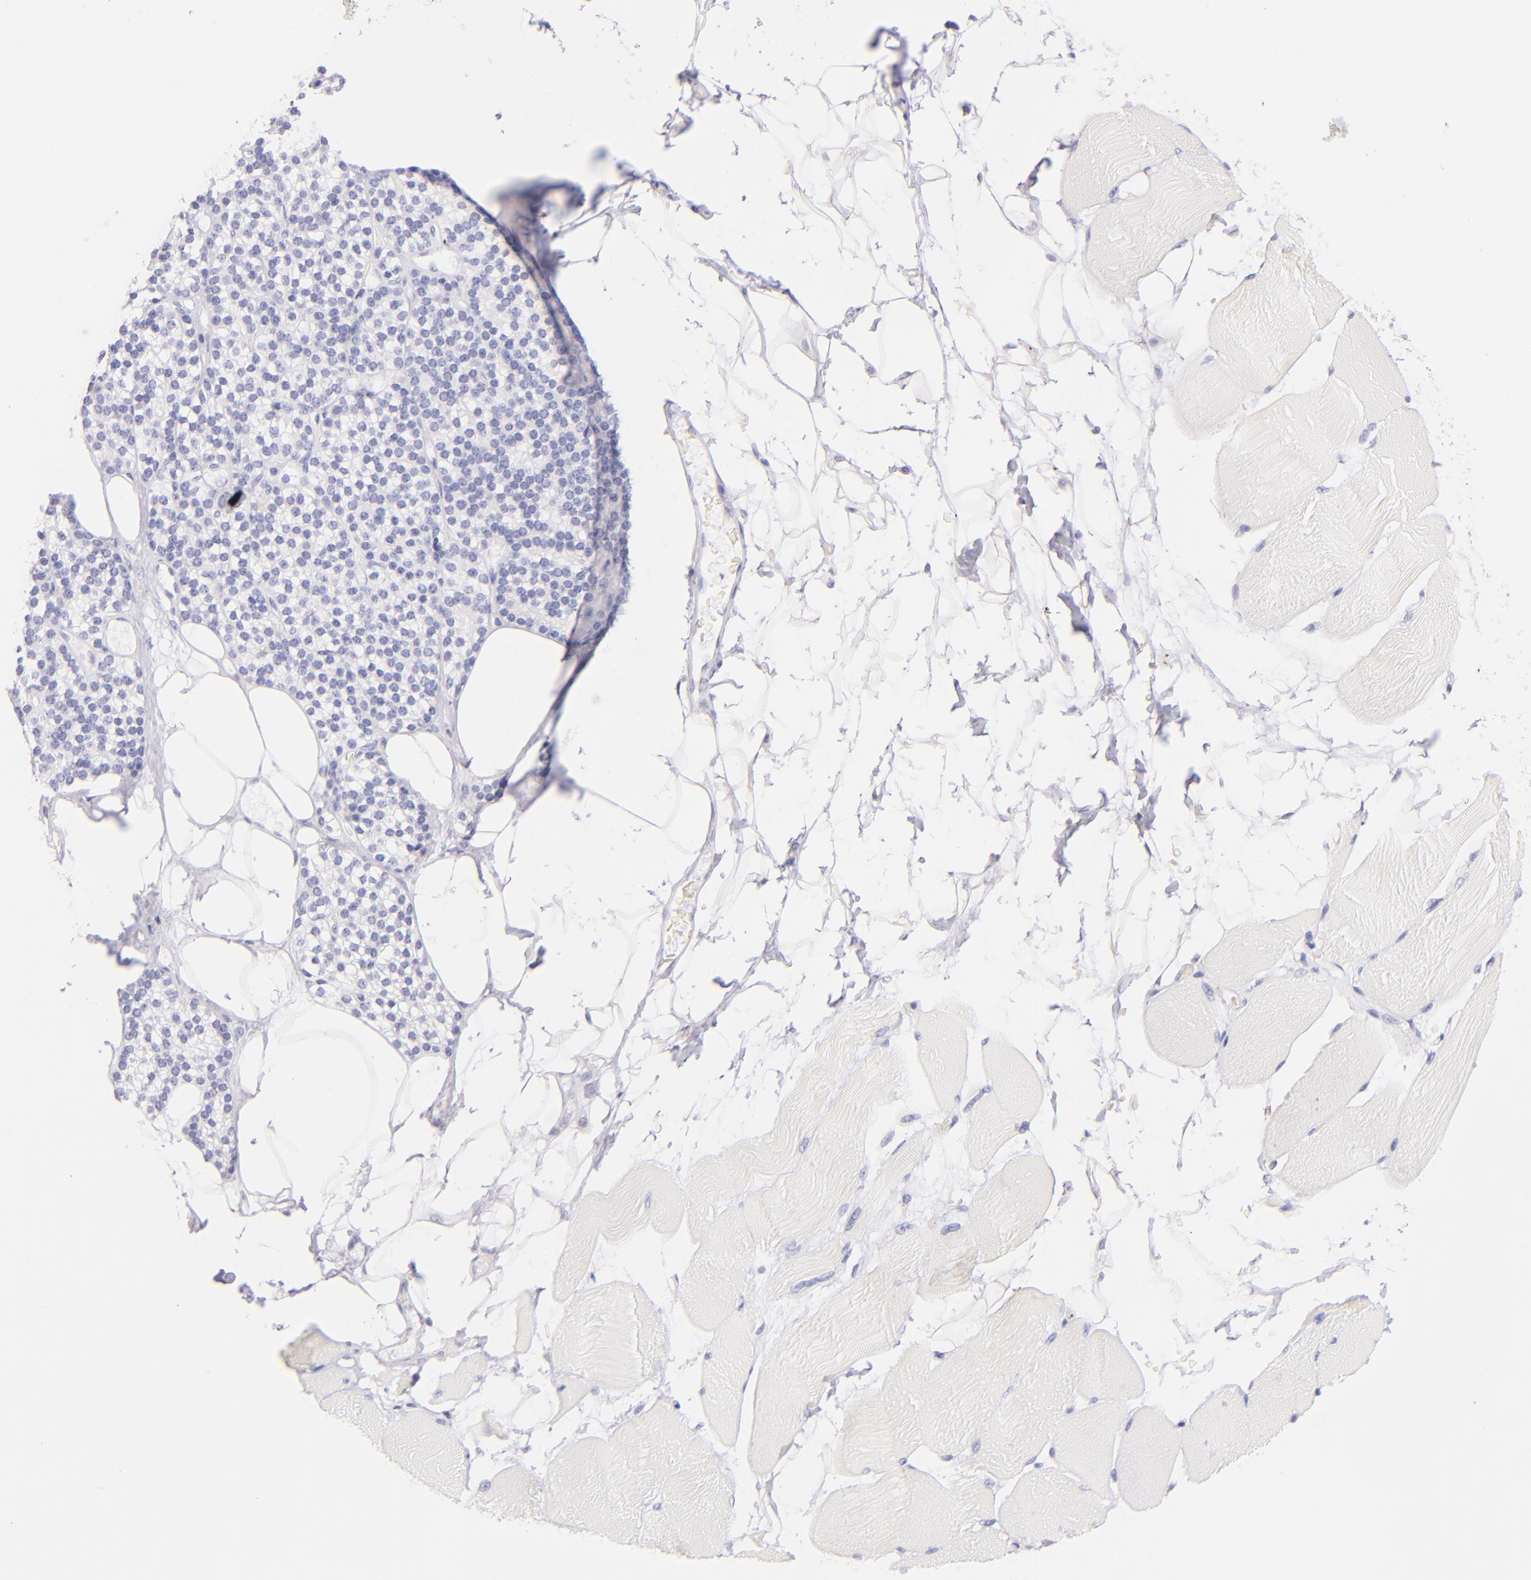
{"staining": {"intensity": "negative", "quantity": "none", "location": "none"}, "tissue": "skeletal muscle", "cell_type": "Myocytes", "image_type": "normal", "snomed": [{"axis": "morphology", "description": "Normal tissue, NOS"}, {"axis": "topography", "description": "Skeletal muscle"}, {"axis": "topography", "description": "Parathyroid gland"}], "caption": "DAB (3,3'-diaminobenzidine) immunohistochemical staining of normal human skeletal muscle exhibits no significant positivity in myocytes.", "gene": "SDC1", "patient": {"sex": "female", "age": 37}}